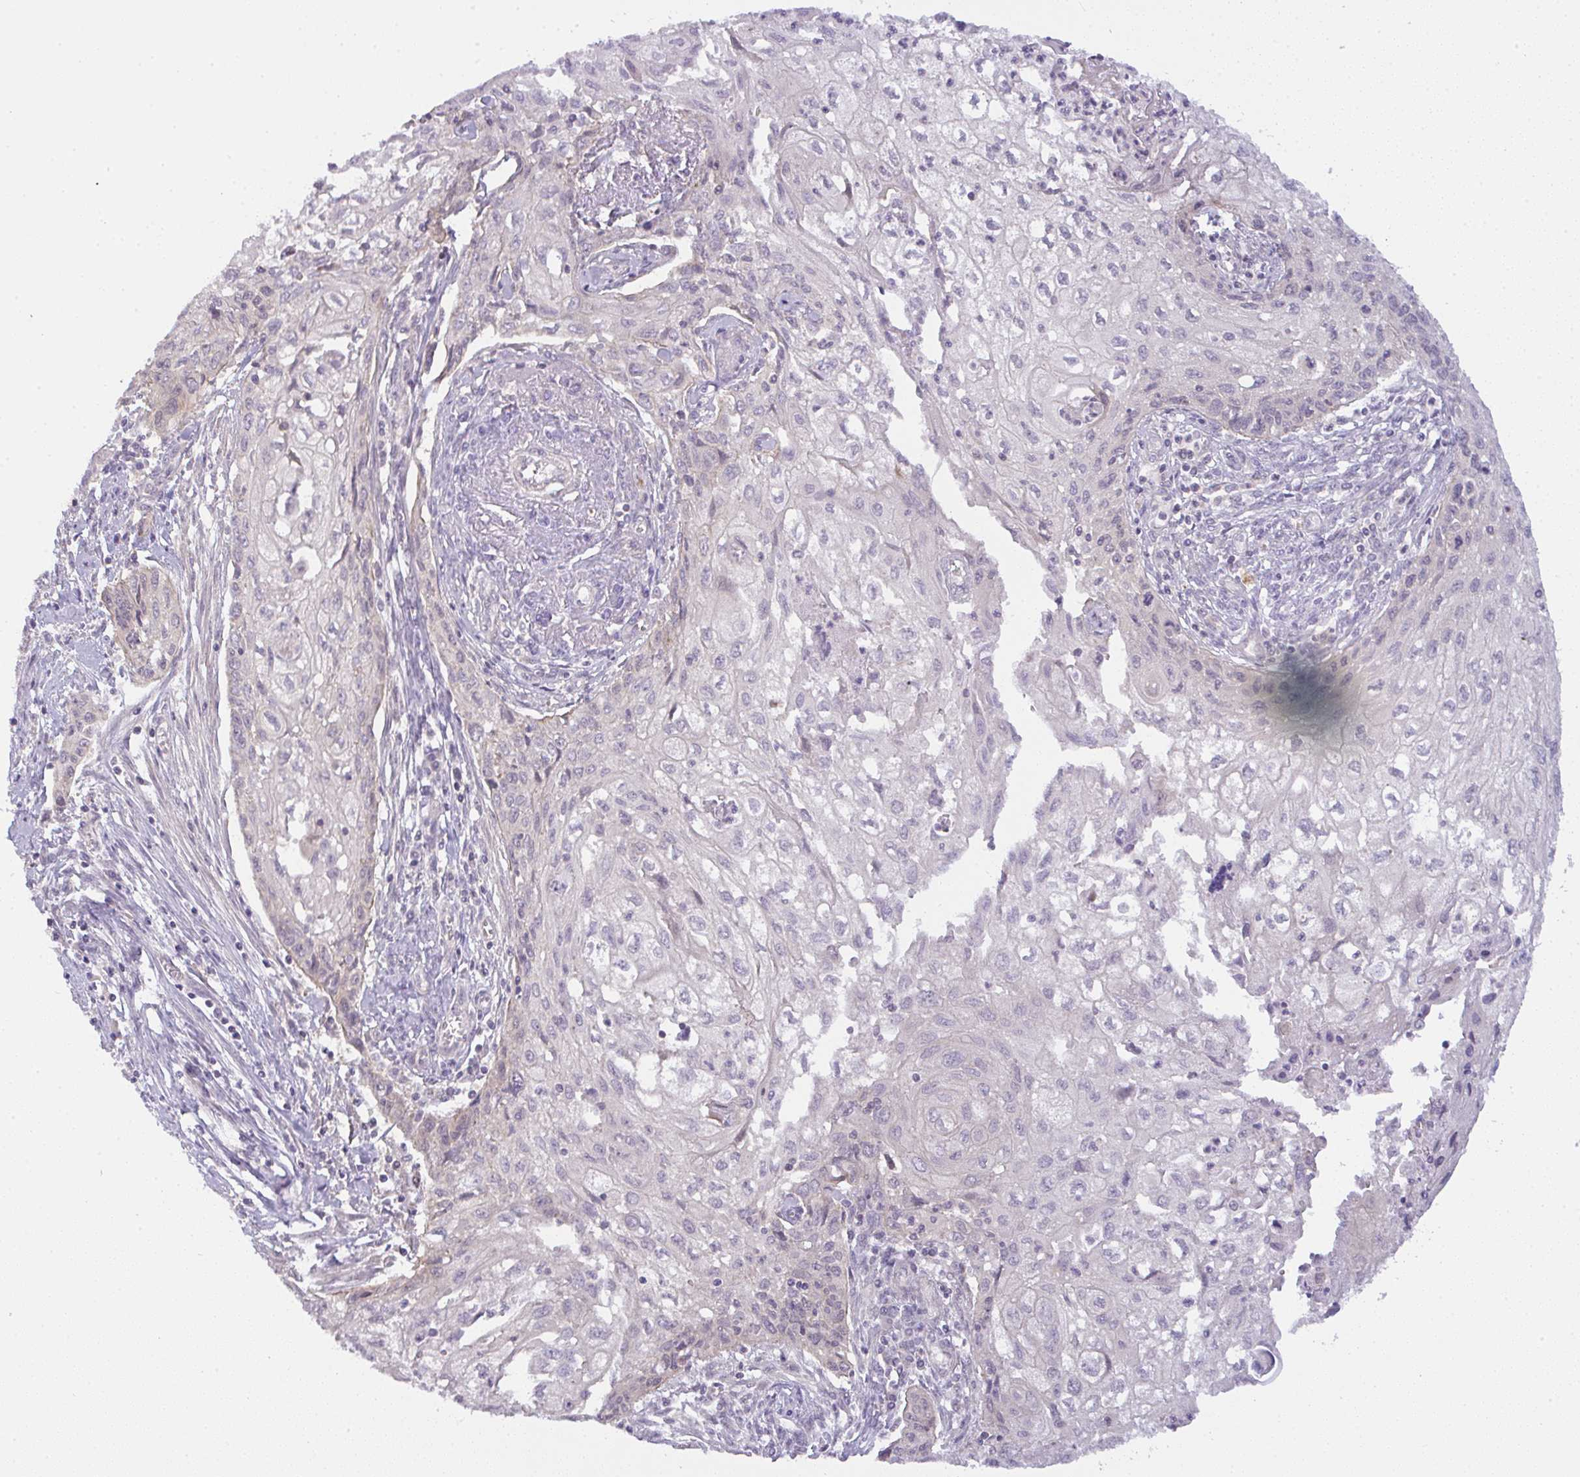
{"staining": {"intensity": "negative", "quantity": "none", "location": "none"}, "tissue": "cervical cancer", "cell_type": "Tumor cells", "image_type": "cancer", "snomed": [{"axis": "morphology", "description": "Squamous cell carcinoma, NOS"}, {"axis": "topography", "description": "Cervix"}], "caption": "Immunohistochemistry (IHC) micrograph of neoplastic tissue: human squamous cell carcinoma (cervical) stained with DAB (3,3'-diaminobenzidine) reveals no significant protein staining in tumor cells.", "gene": "CSE1L", "patient": {"sex": "female", "age": 67}}